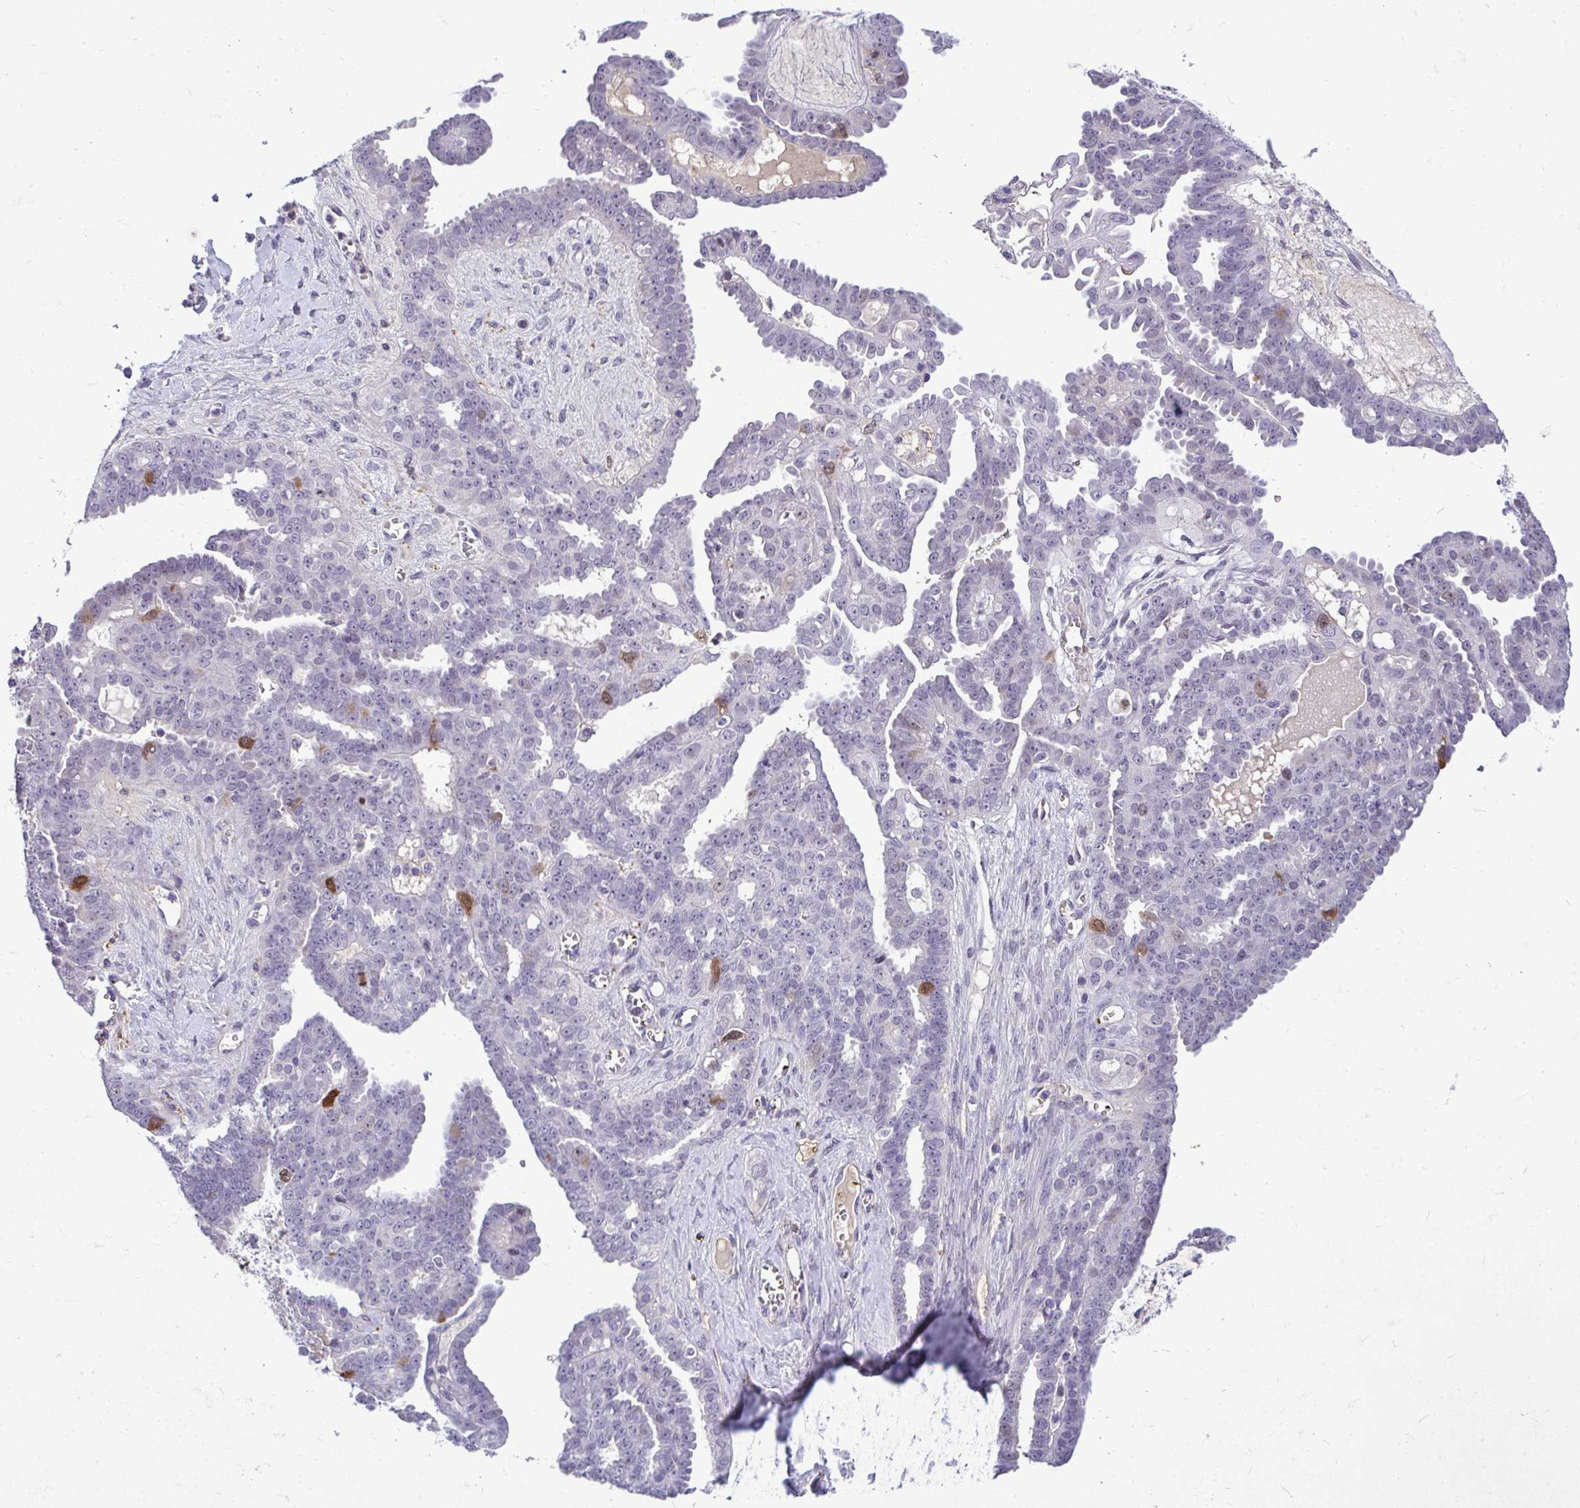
{"staining": {"intensity": "strong", "quantity": "<25%", "location": "cytoplasmic/membranous,nuclear"}, "tissue": "ovarian cancer", "cell_type": "Tumor cells", "image_type": "cancer", "snomed": [{"axis": "morphology", "description": "Cystadenocarcinoma, serous, NOS"}, {"axis": "topography", "description": "Ovary"}], "caption": "Brown immunohistochemical staining in human serous cystadenocarcinoma (ovarian) exhibits strong cytoplasmic/membranous and nuclear positivity in about <25% of tumor cells.", "gene": "CDC20", "patient": {"sex": "female", "age": 71}}